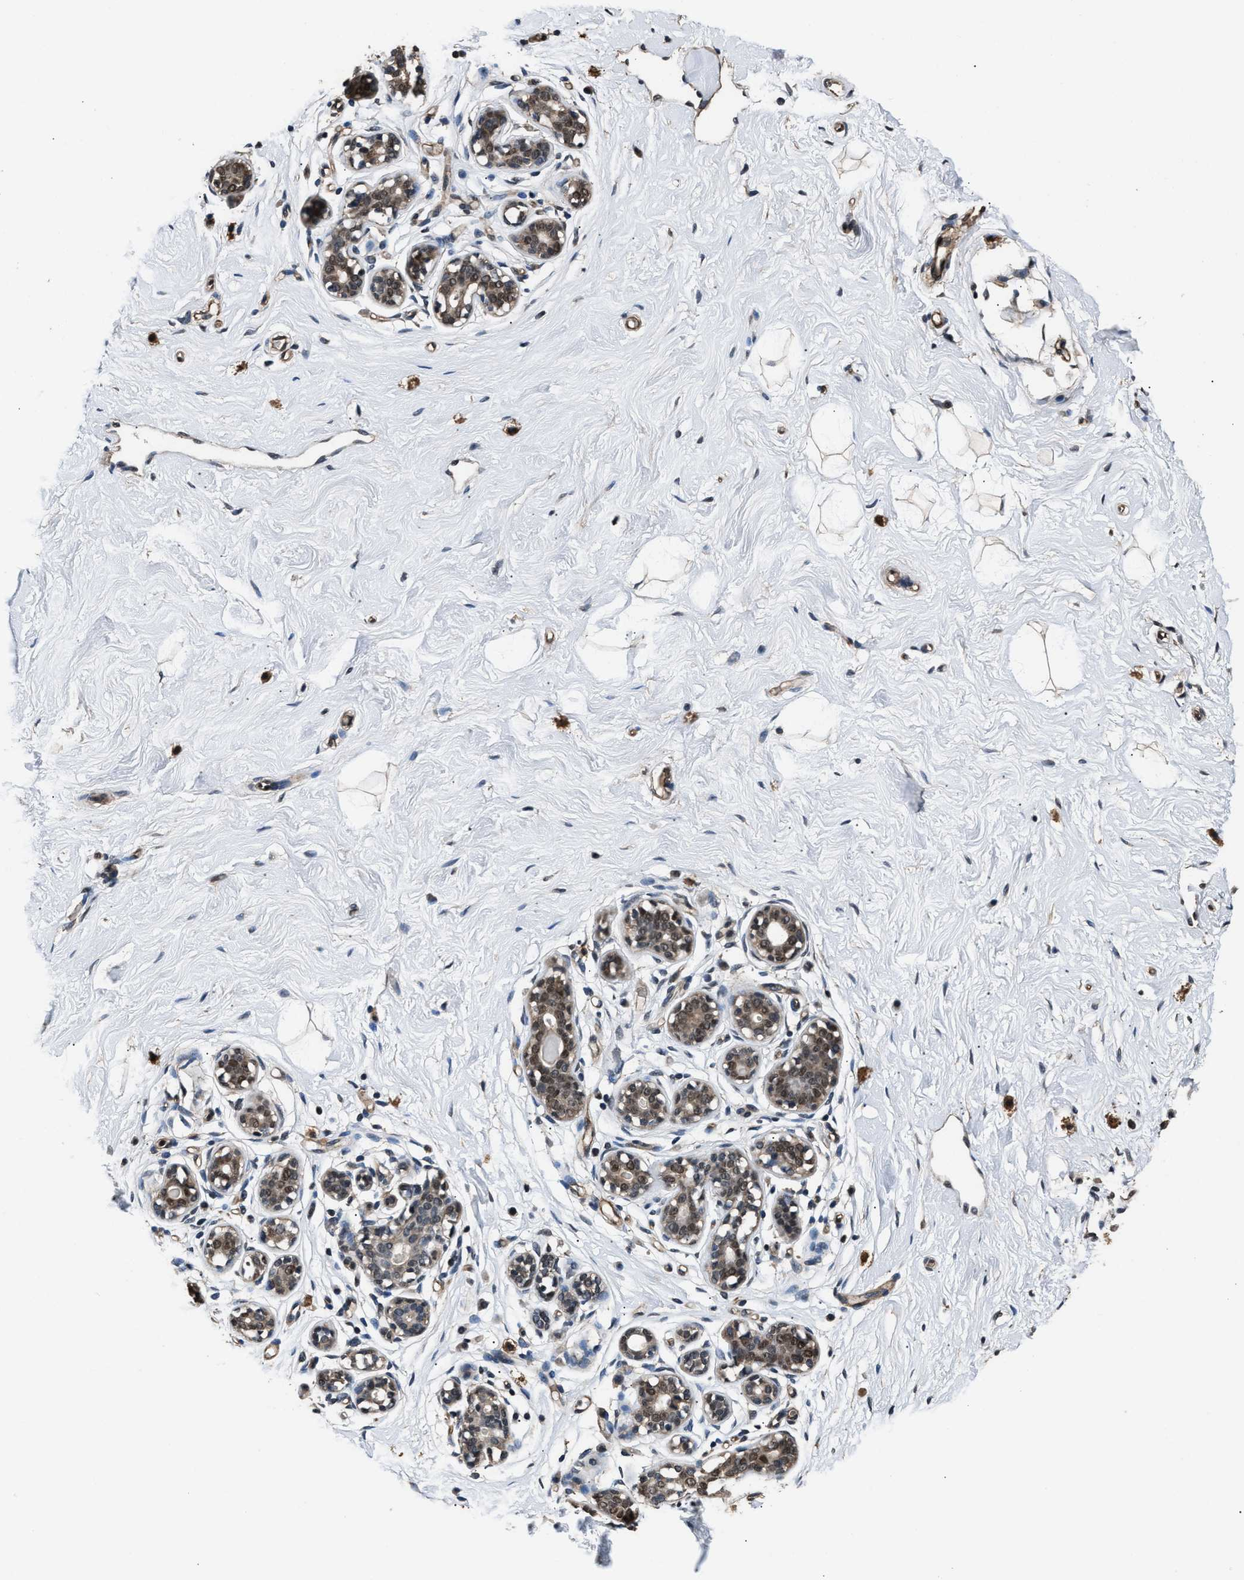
{"staining": {"intensity": "weak", "quantity": "<25%", "location": "cytoplasmic/membranous"}, "tissue": "breast", "cell_type": "Adipocytes", "image_type": "normal", "snomed": [{"axis": "morphology", "description": "Normal tissue, NOS"}, {"axis": "topography", "description": "Breast"}], "caption": "High power microscopy micrograph of an immunohistochemistry histopathology image of benign breast, revealing no significant expression in adipocytes.", "gene": "DFFA", "patient": {"sex": "female", "age": 23}}